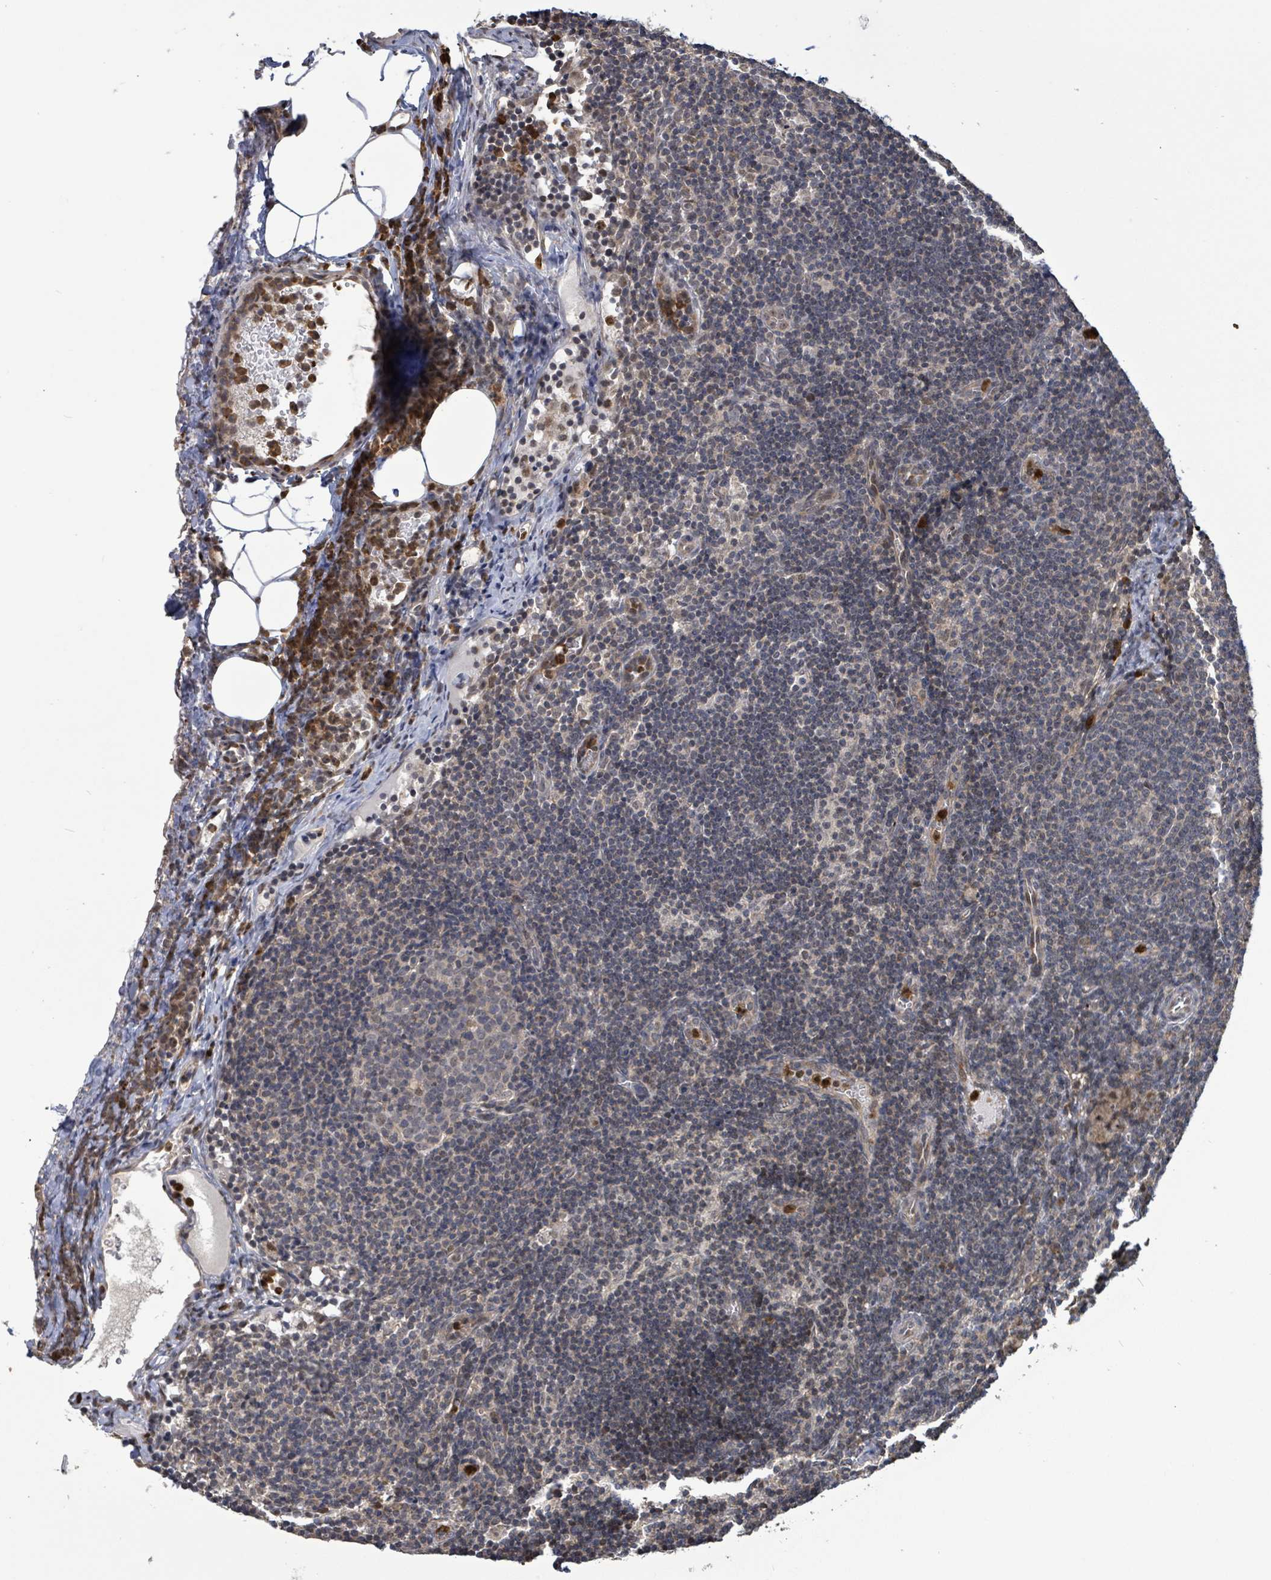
{"staining": {"intensity": "negative", "quantity": "none", "location": "none"}, "tissue": "lymph node", "cell_type": "Germinal center cells", "image_type": "normal", "snomed": [{"axis": "morphology", "description": "Normal tissue, NOS"}, {"axis": "topography", "description": "Lymph node"}], "caption": "This image is of normal lymph node stained with immunohistochemistry (IHC) to label a protein in brown with the nuclei are counter-stained blue. There is no positivity in germinal center cells. Nuclei are stained in blue.", "gene": "COQ6", "patient": {"sex": "female", "age": 37}}